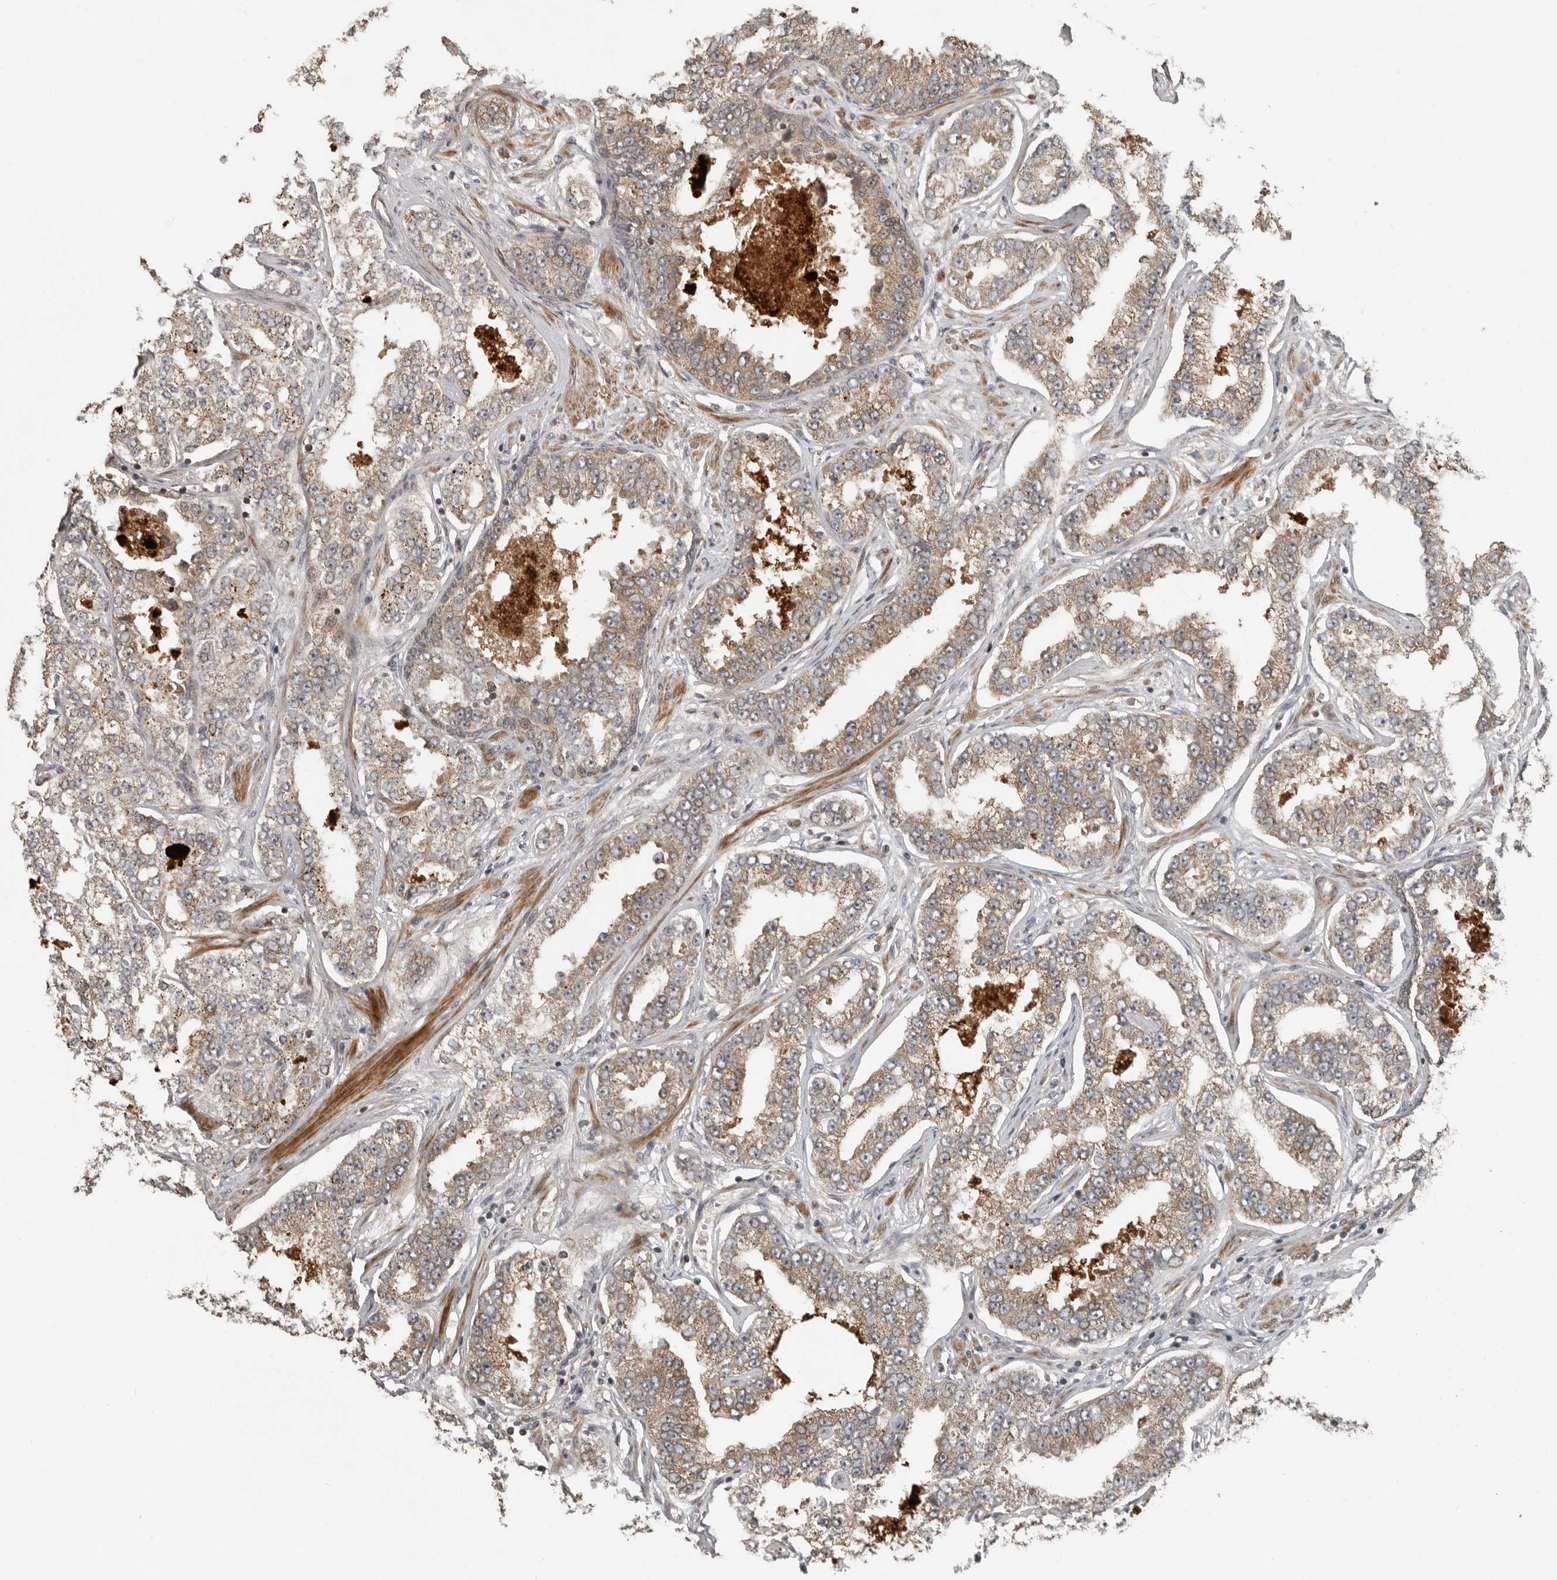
{"staining": {"intensity": "moderate", "quantity": ">75%", "location": "cytoplasmic/membranous"}, "tissue": "prostate cancer", "cell_type": "Tumor cells", "image_type": "cancer", "snomed": [{"axis": "morphology", "description": "Normal tissue, NOS"}, {"axis": "morphology", "description": "Adenocarcinoma, High grade"}, {"axis": "topography", "description": "Prostate"}], "caption": "A micrograph of human prostate cancer (high-grade adenocarcinoma) stained for a protein reveals moderate cytoplasmic/membranous brown staining in tumor cells.", "gene": "SLC6A7", "patient": {"sex": "male", "age": 83}}